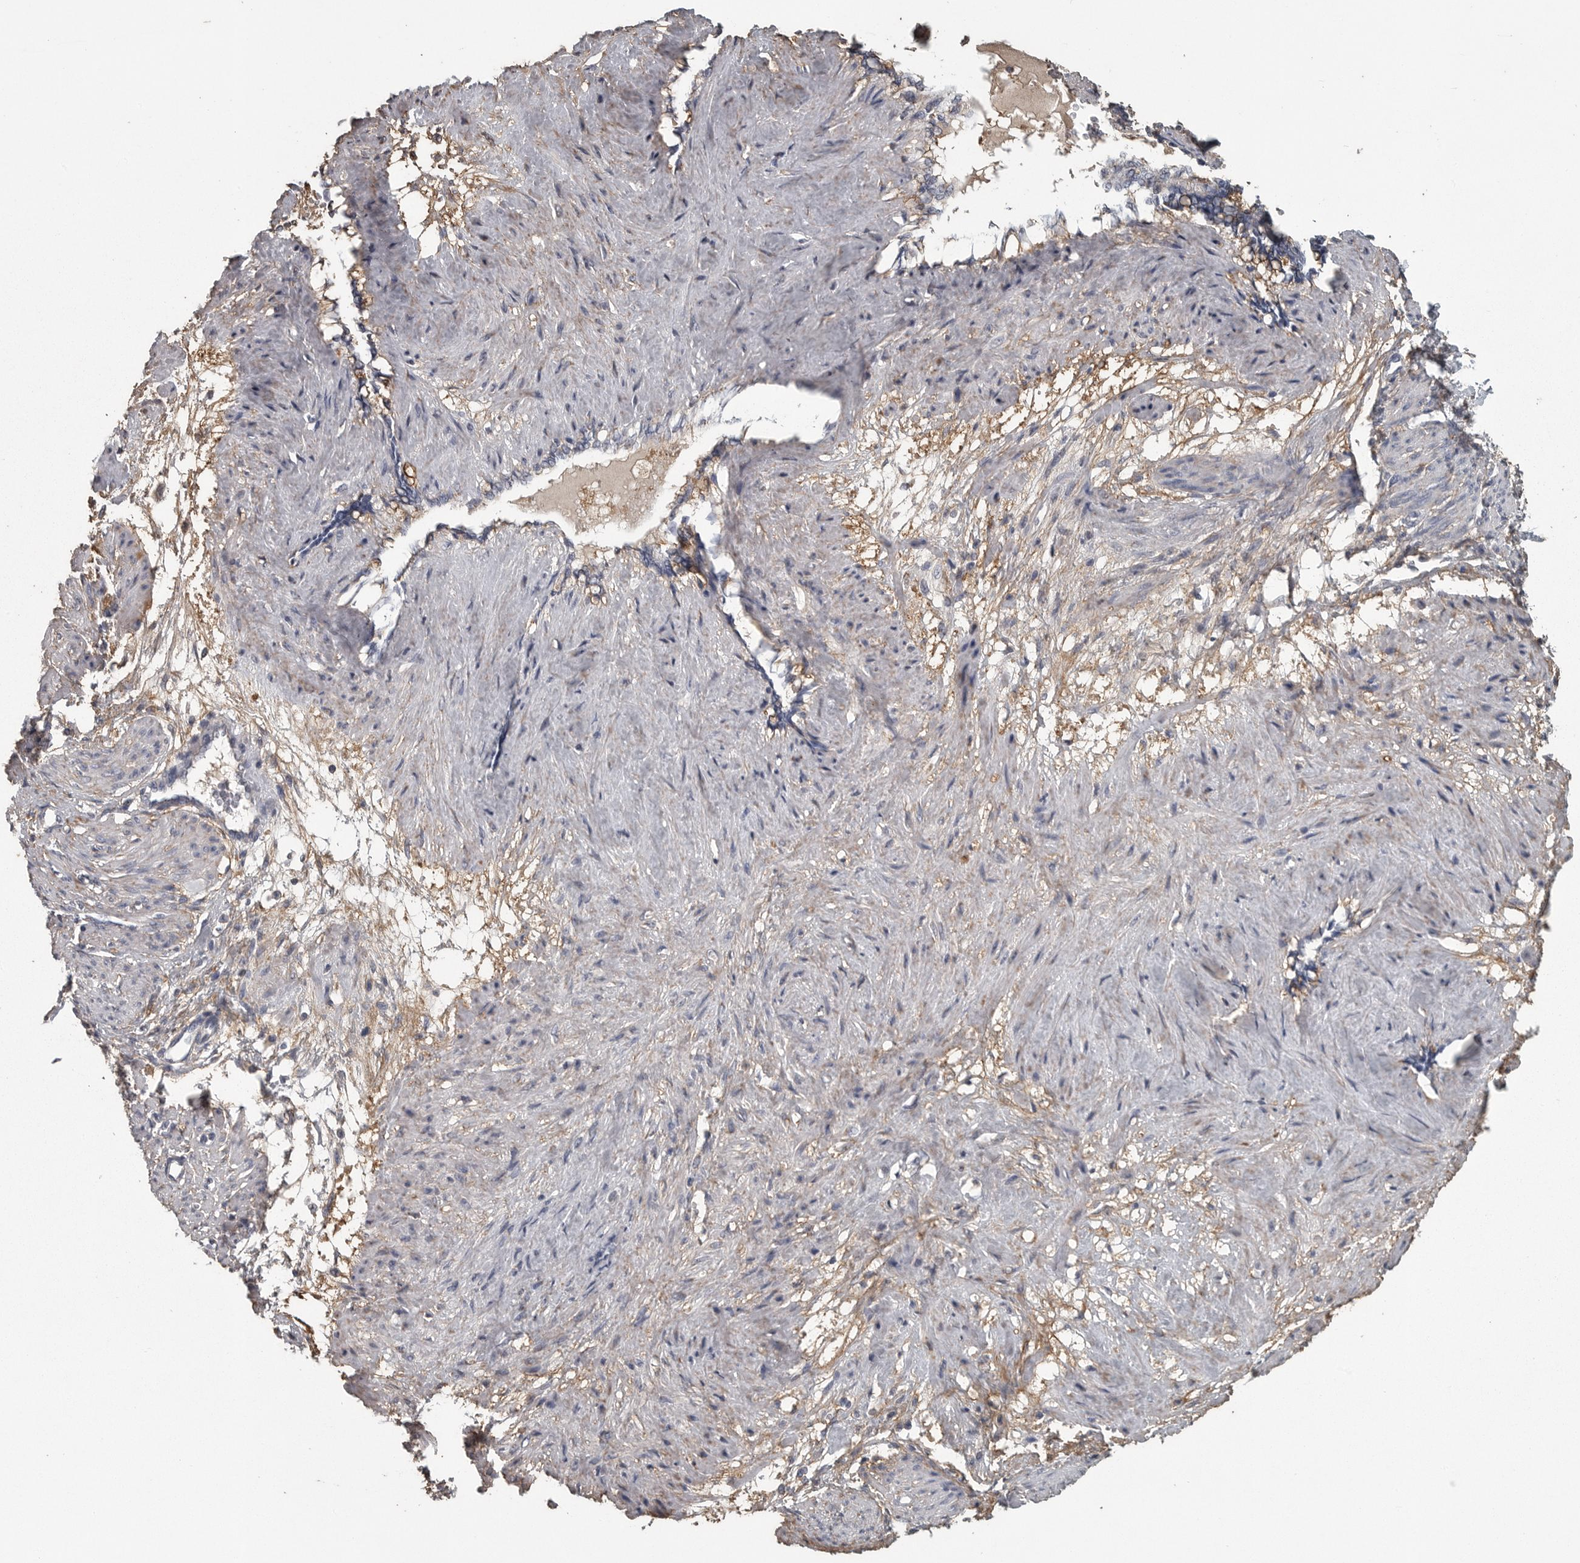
{"staining": {"intensity": "weak", "quantity": "25%-75%", "location": "cytoplasmic/membranous"}, "tissue": "smooth muscle", "cell_type": "Smooth muscle cells", "image_type": "normal", "snomed": [{"axis": "morphology", "description": "Normal tissue, NOS"}, {"axis": "topography", "description": "Endometrium"}], "caption": "Unremarkable smooth muscle was stained to show a protein in brown. There is low levels of weak cytoplasmic/membranous expression in about 25%-75% of smooth muscle cells. (brown staining indicates protein expression, while blue staining denotes nuclei).", "gene": "FRK", "patient": {"sex": "female", "age": 33}}